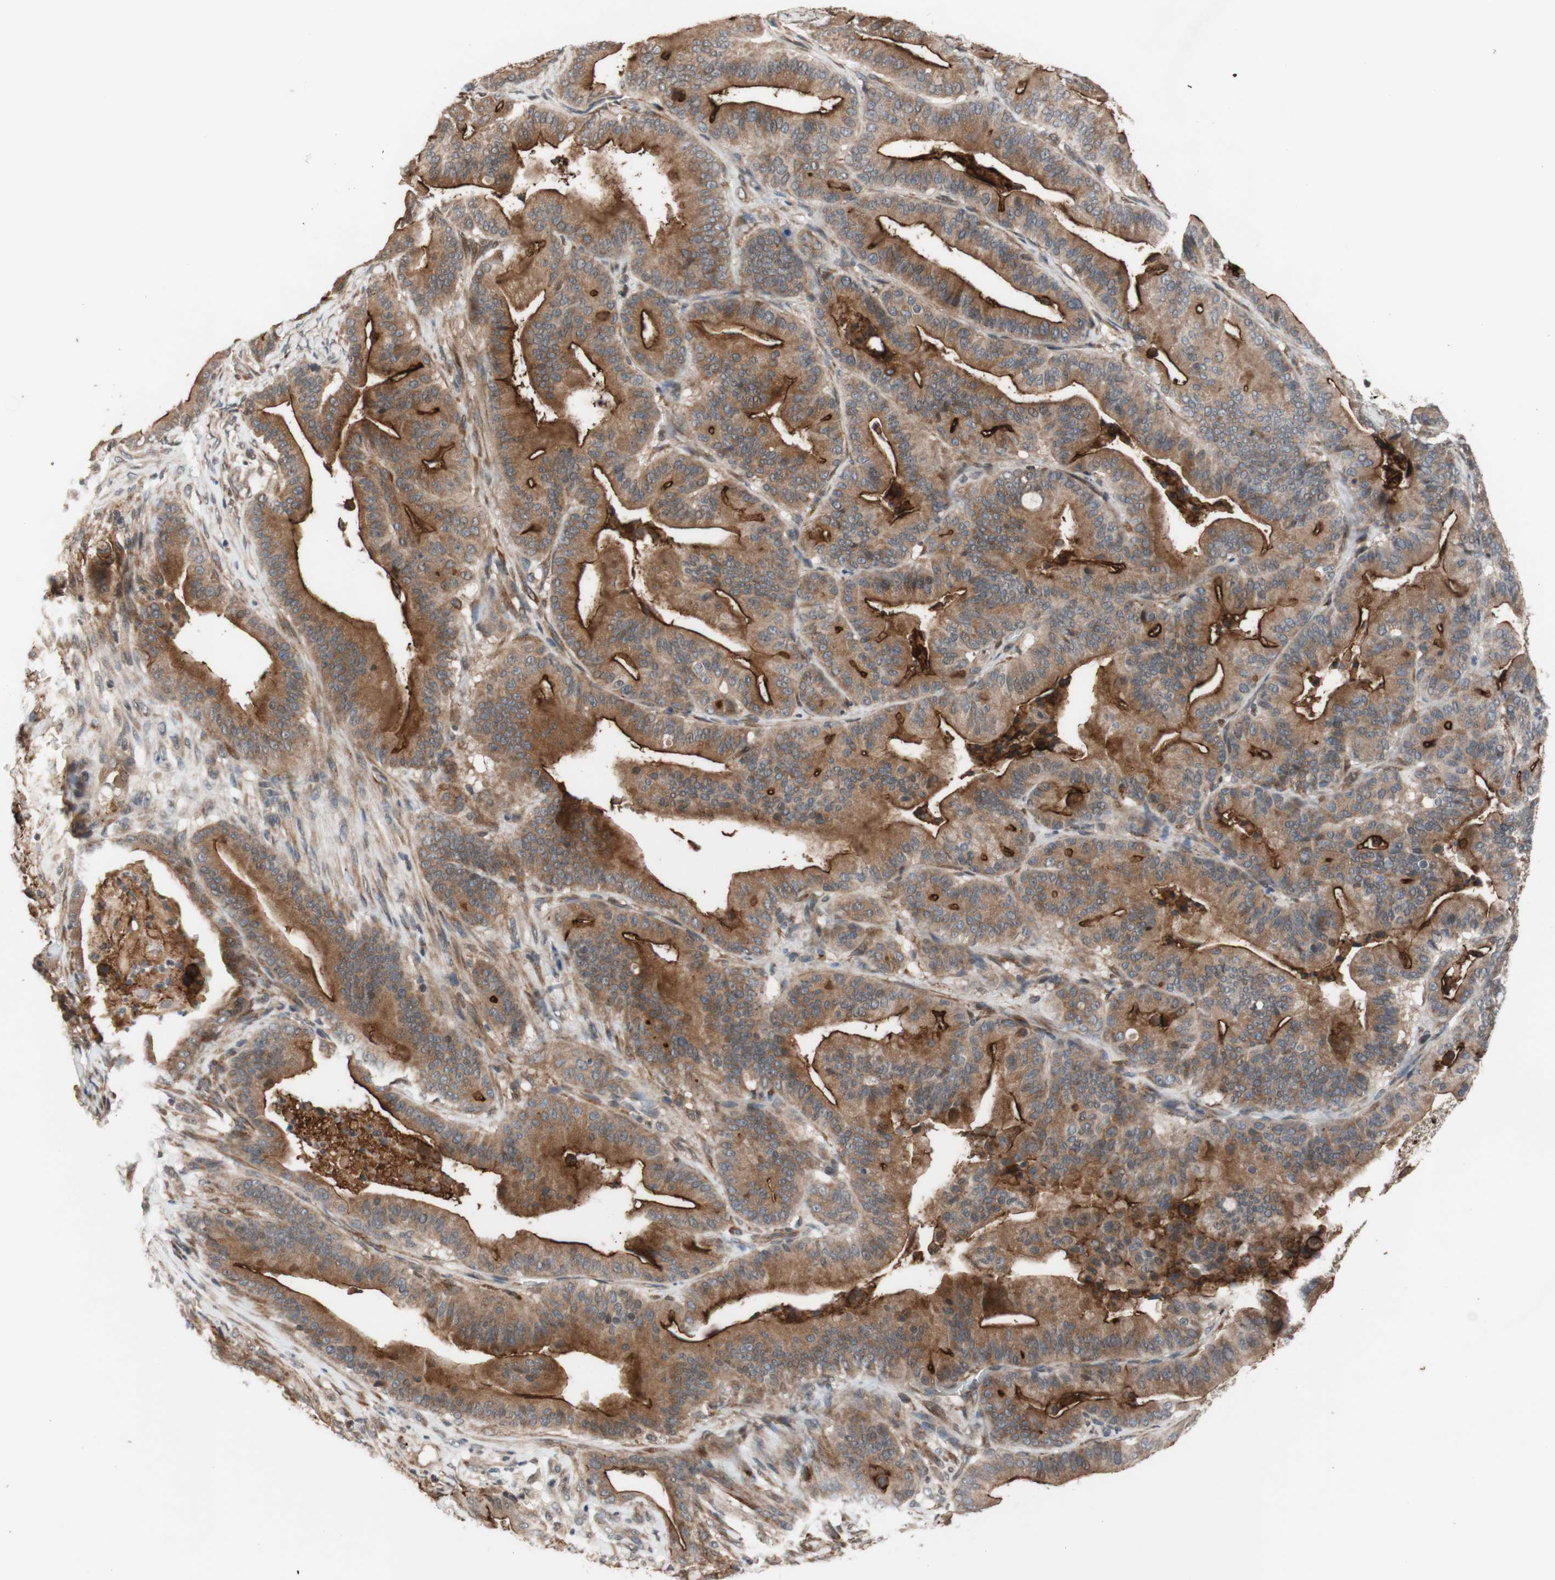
{"staining": {"intensity": "strong", "quantity": ">75%", "location": "cytoplasmic/membranous"}, "tissue": "pancreatic cancer", "cell_type": "Tumor cells", "image_type": "cancer", "snomed": [{"axis": "morphology", "description": "Adenocarcinoma, NOS"}, {"axis": "topography", "description": "Pancreas"}], "caption": "Brown immunohistochemical staining in pancreatic cancer displays strong cytoplasmic/membranous positivity in approximately >75% of tumor cells. (IHC, brightfield microscopy, high magnification).", "gene": "CD55", "patient": {"sex": "male", "age": 63}}